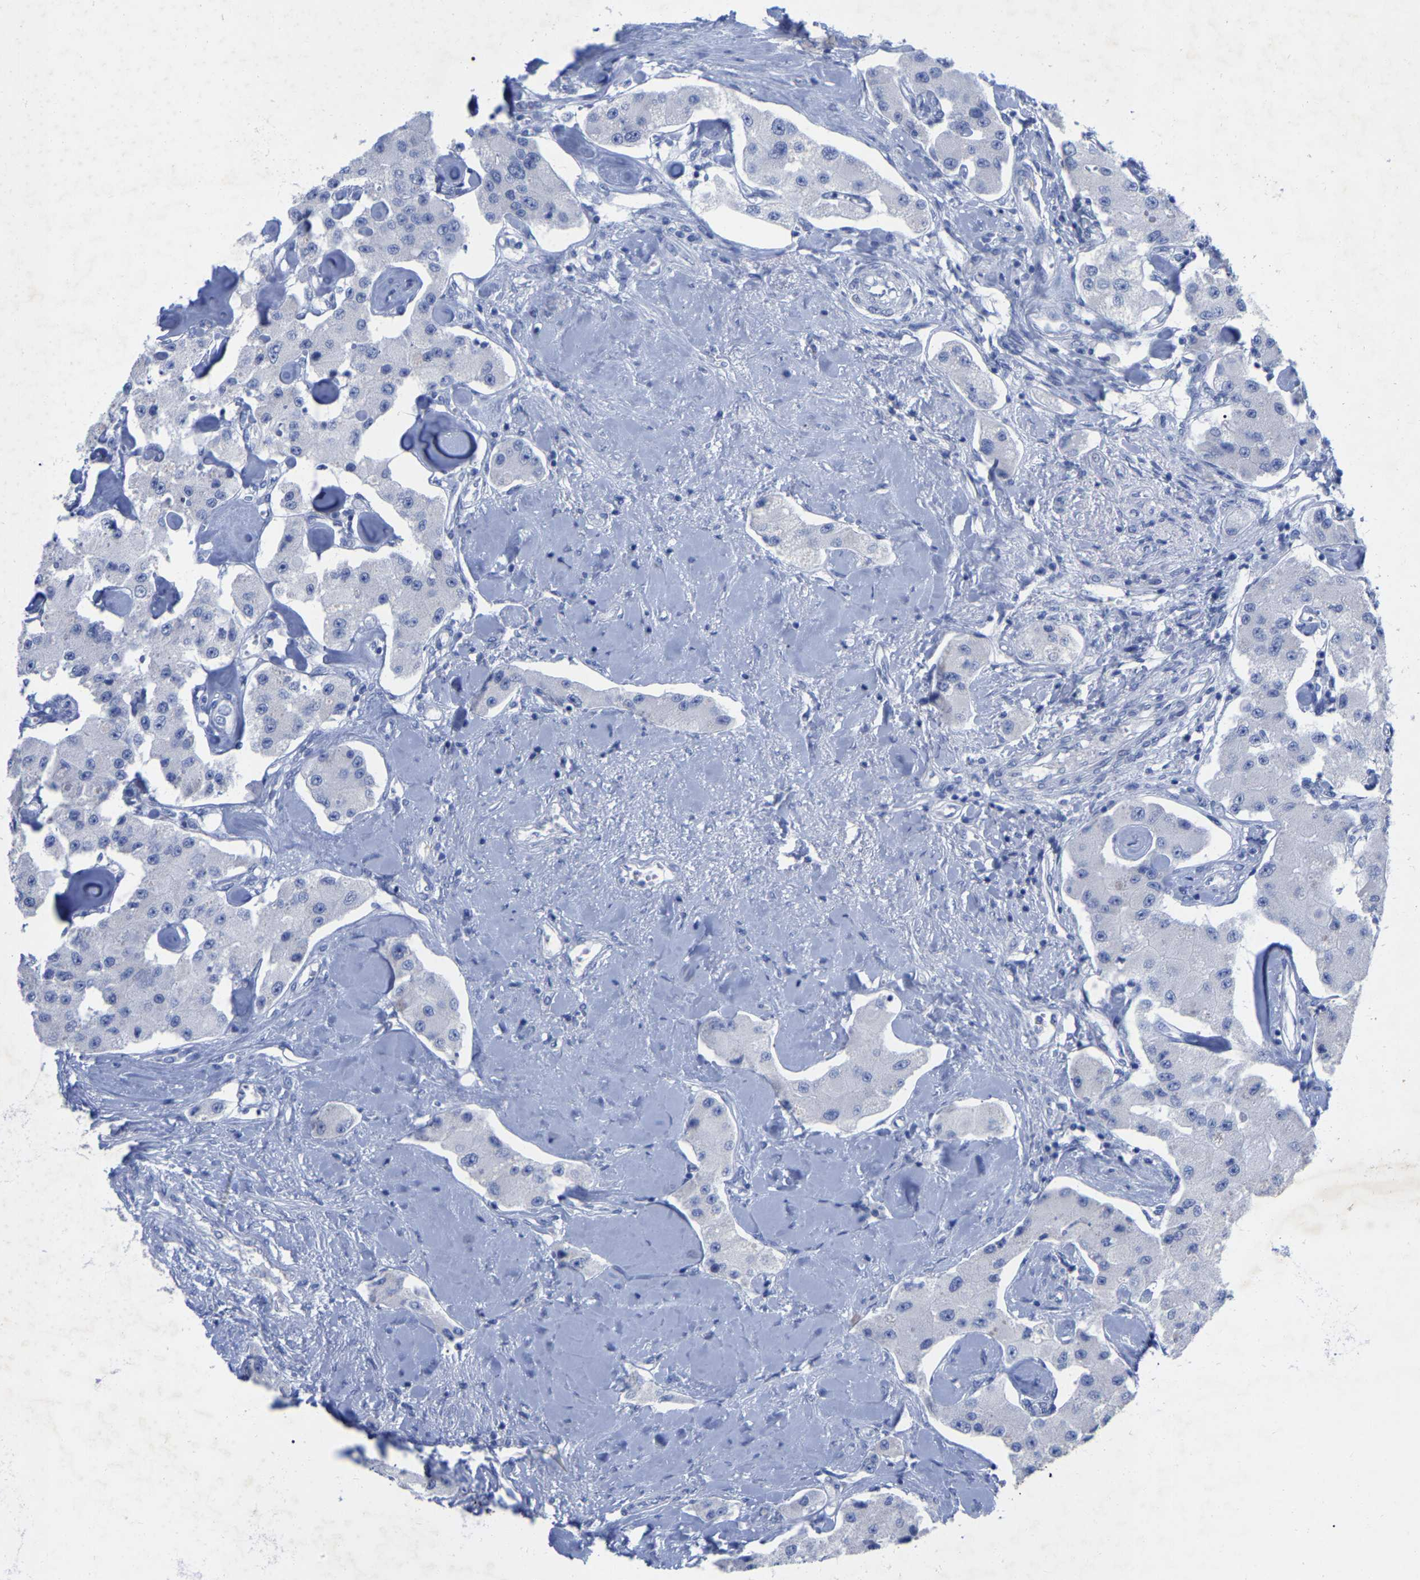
{"staining": {"intensity": "negative", "quantity": "none", "location": "none"}, "tissue": "carcinoid", "cell_type": "Tumor cells", "image_type": "cancer", "snomed": [{"axis": "morphology", "description": "Carcinoid, malignant, NOS"}, {"axis": "topography", "description": "Pancreas"}], "caption": "Tumor cells show no significant protein staining in carcinoid (malignant).", "gene": "HAPLN1", "patient": {"sex": "male", "age": 41}}